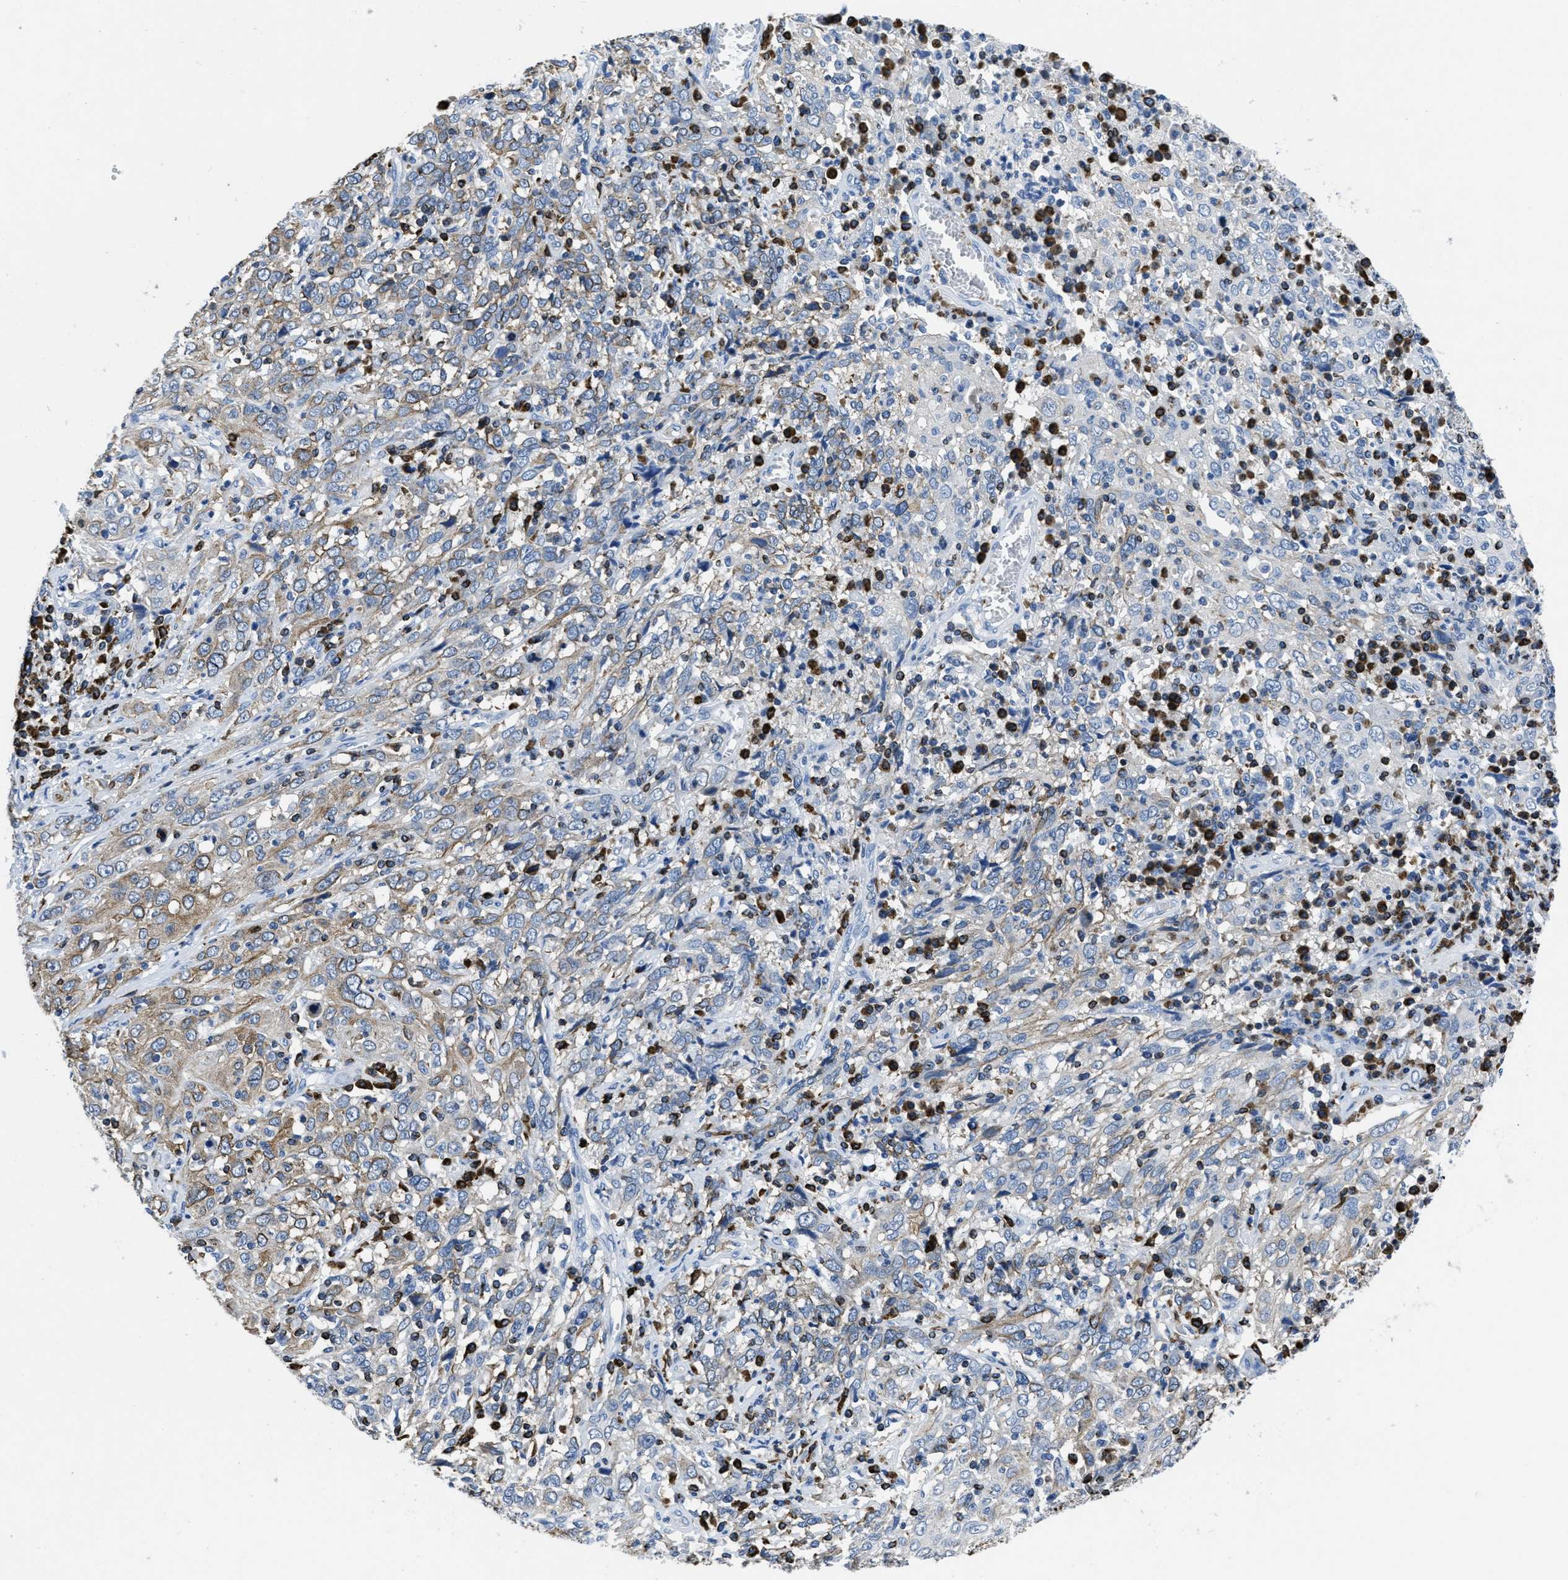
{"staining": {"intensity": "moderate", "quantity": "25%-75%", "location": "cytoplasmic/membranous"}, "tissue": "cervical cancer", "cell_type": "Tumor cells", "image_type": "cancer", "snomed": [{"axis": "morphology", "description": "Squamous cell carcinoma, NOS"}, {"axis": "topography", "description": "Cervix"}], "caption": "DAB (3,3'-diaminobenzidine) immunohistochemical staining of human squamous cell carcinoma (cervical) reveals moderate cytoplasmic/membranous protein staining in approximately 25%-75% of tumor cells.", "gene": "ITGA3", "patient": {"sex": "female", "age": 46}}